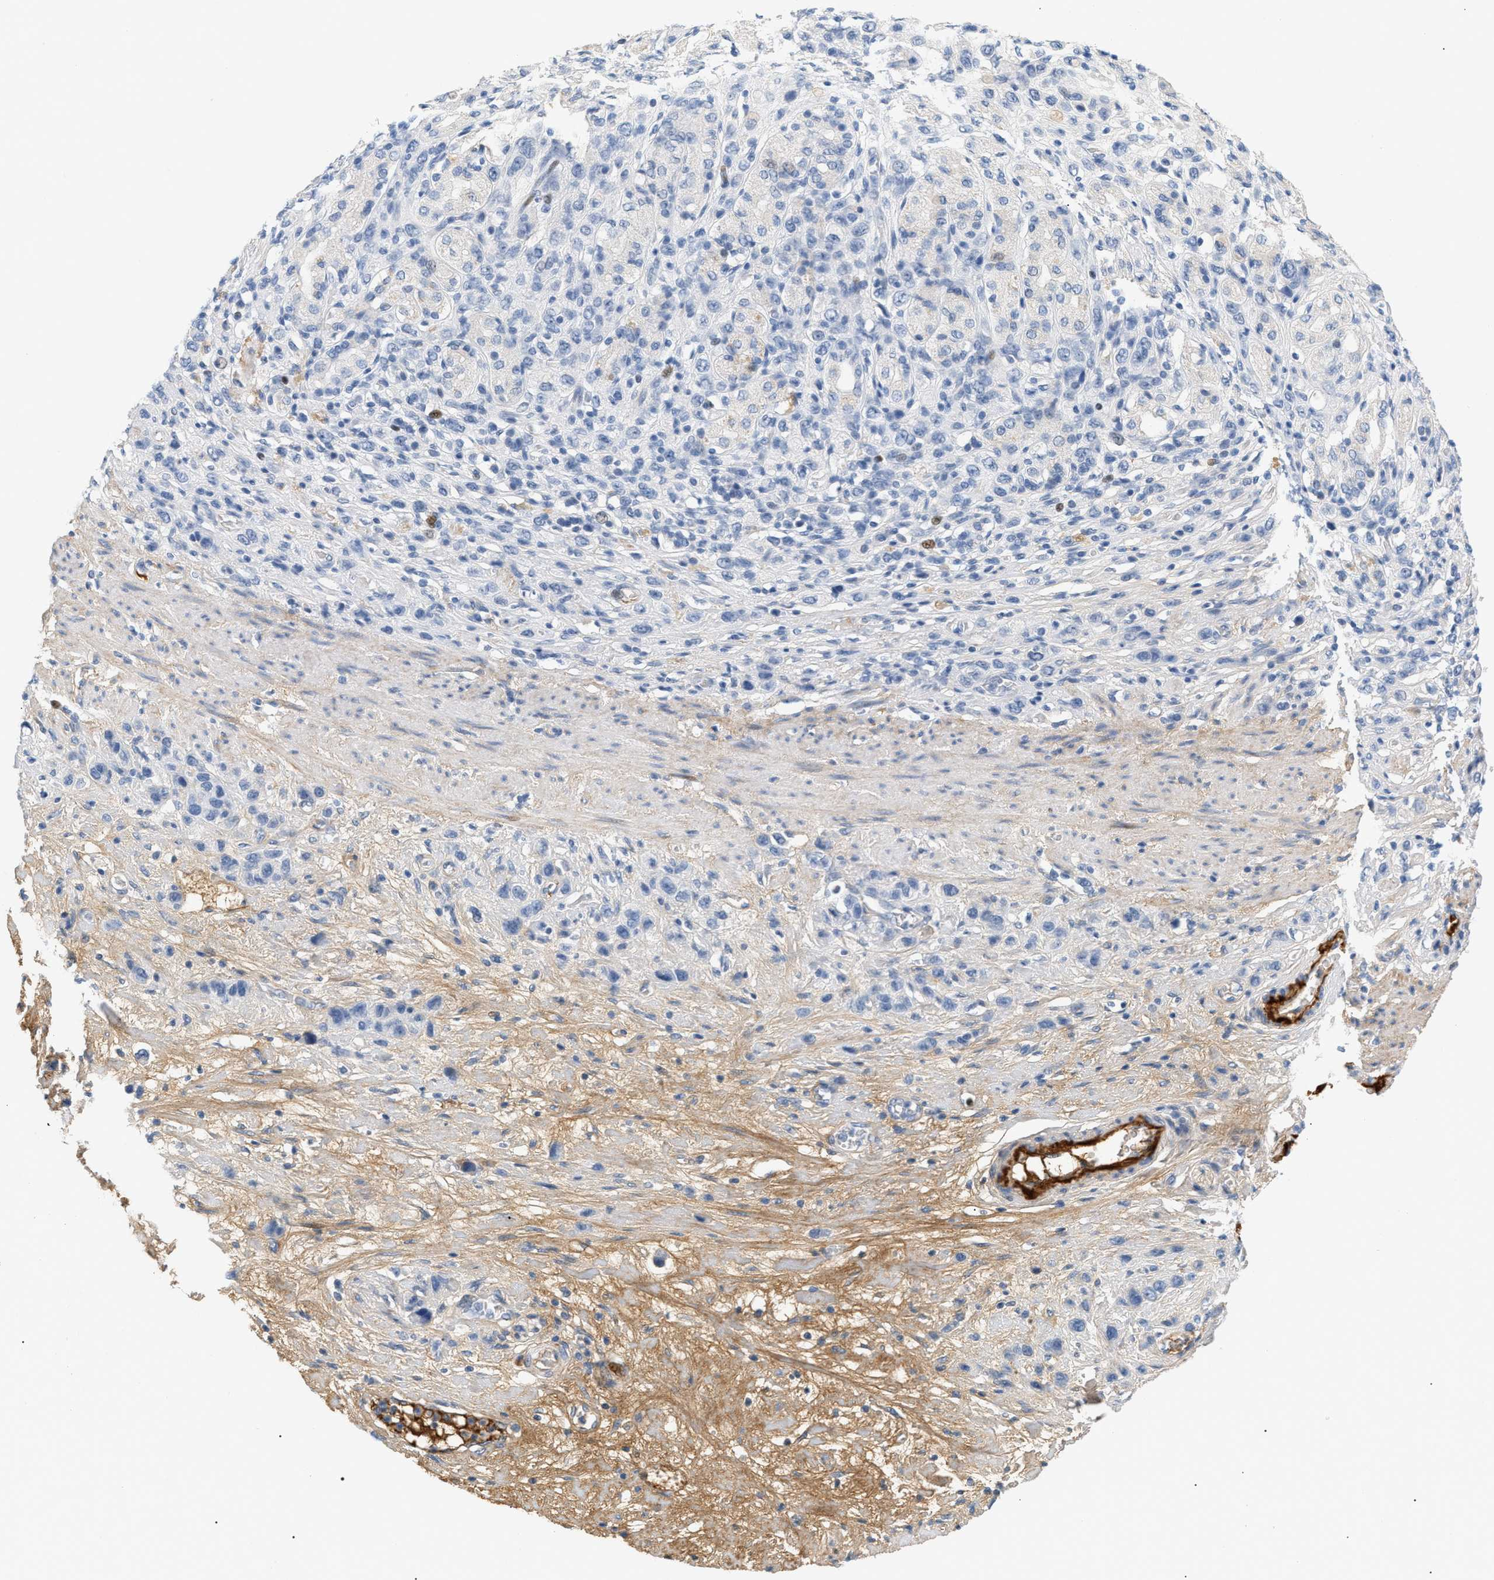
{"staining": {"intensity": "negative", "quantity": "none", "location": "none"}, "tissue": "stomach cancer", "cell_type": "Tumor cells", "image_type": "cancer", "snomed": [{"axis": "morphology", "description": "Adenocarcinoma, NOS"}, {"axis": "morphology", "description": "Adenocarcinoma, High grade"}, {"axis": "topography", "description": "Stomach, upper"}, {"axis": "topography", "description": "Stomach, lower"}], "caption": "The micrograph demonstrates no significant positivity in tumor cells of adenocarcinoma (high-grade) (stomach).", "gene": "CFH", "patient": {"sex": "female", "age": 65}}